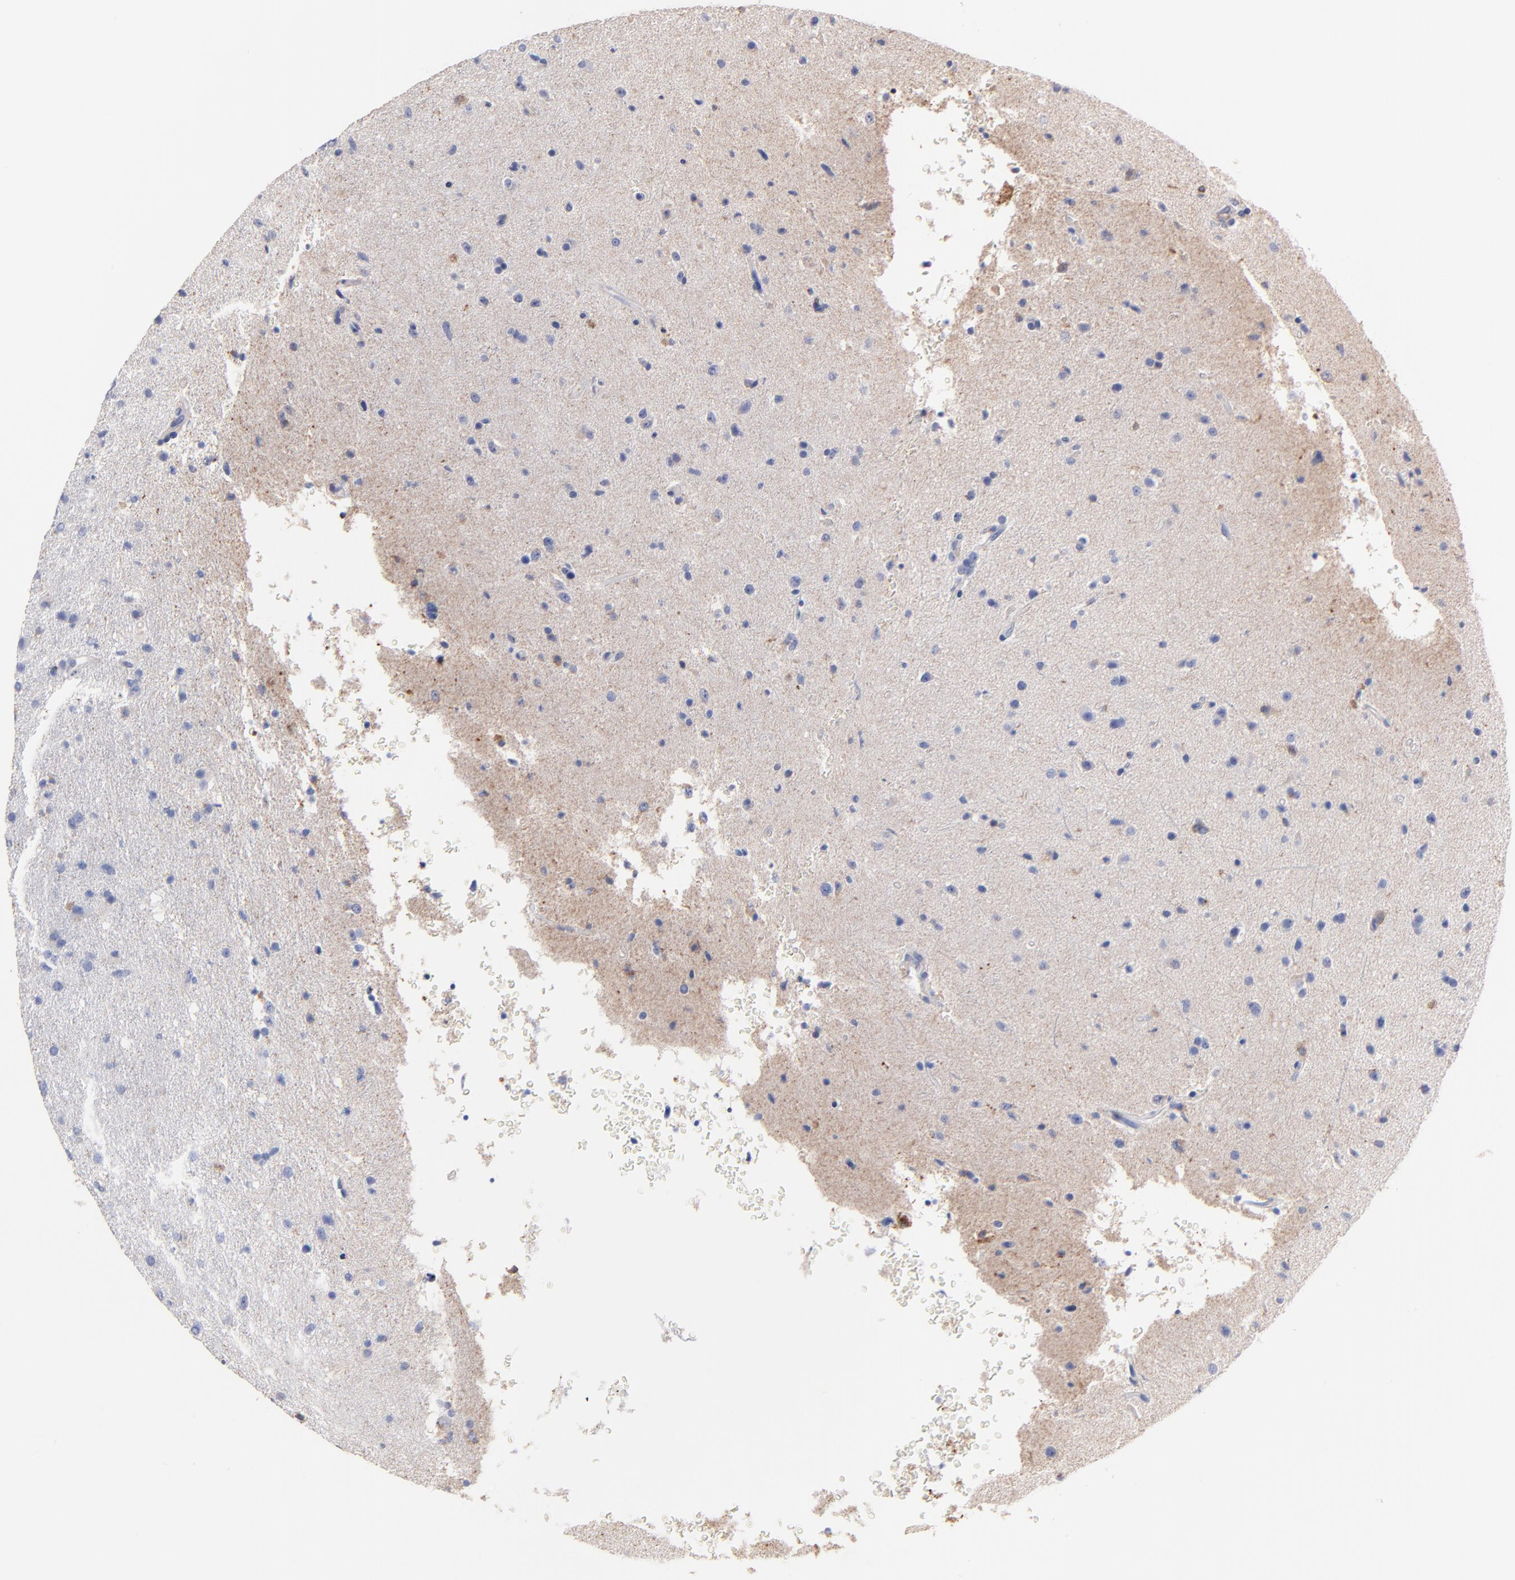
{"staining": {"intensity": "weak", "quantity": "25%-75%", "location": "cytoplasmic/membranous"}, "tissue": "glioma", "cell_type": "Tumor cells", "image_type": "cancer", "snomed": [{"axis": "morphology", "description": "Glioma, malignant, High grade"}, {"axis": "topography", "description": "Brain"}], "caption": "Glioma tissue displays weak cytoplasmic/membranous positivity in approximately 25%-75% of tumor cells, visualized by immunohistochemistry.", "gene": "ASL", "patient": {"sex": "male", "age": 33}}